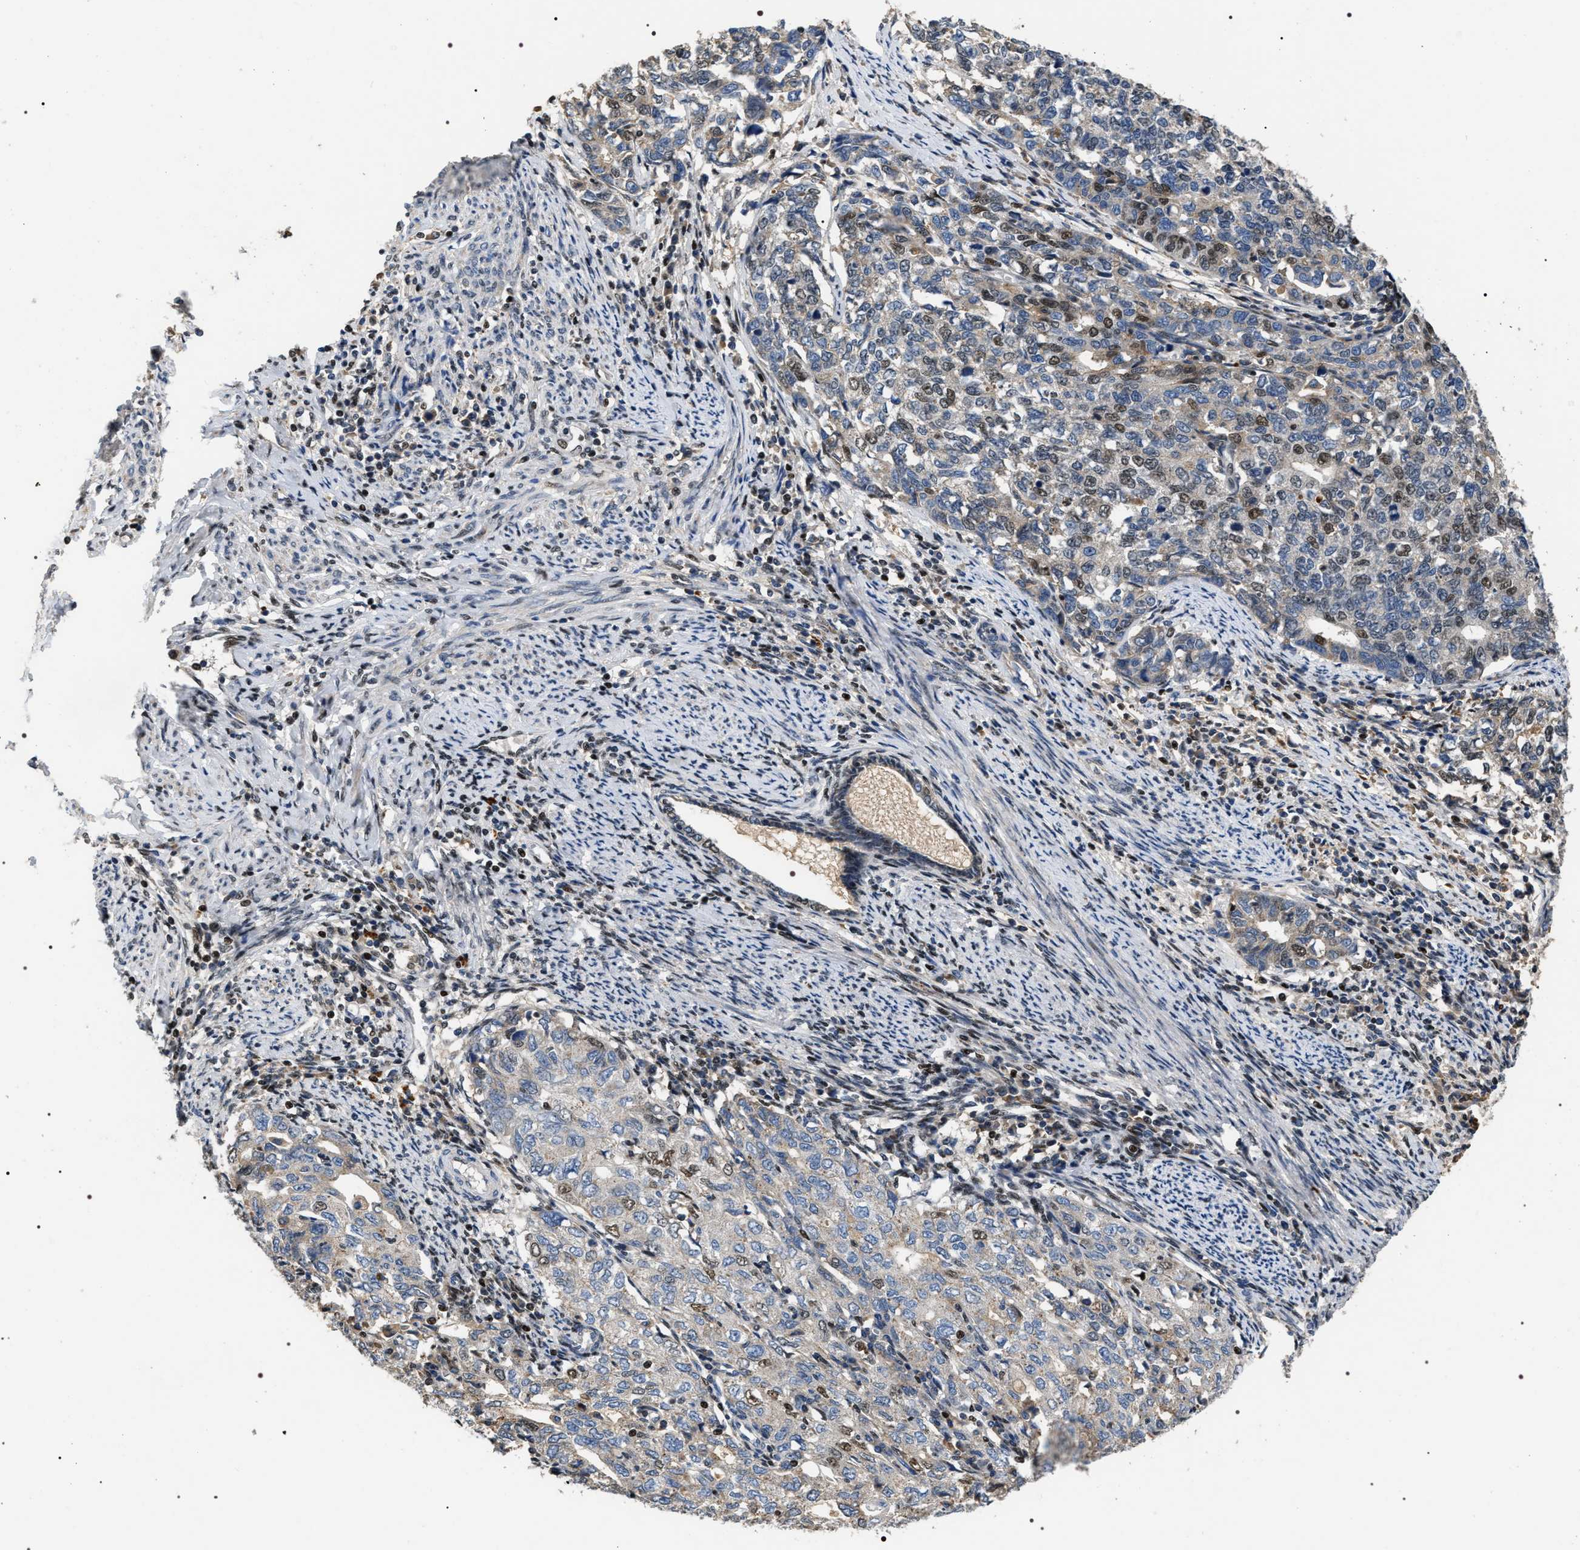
{"staining": {"intensity": "moderate", "quantity": "25%-75%", "location": "nuclear"}, "tissue": "cervical cancer", "cell_type": "Tumor cells", "image_type": "cancer", "snomed": [{"axis": "morphology", "description": "Squamous cell carcinoma, NOS"}, {"axis": "topography", "description": "Cervix"}], "caption": "The photomicrograph exhibits a brown stain indicating the presence of a protein in the nuclear of tumor cells in cervical cancer. (brown staining indicates protein expression, while blue staining denotes nuclei).", "gene": "C7orf25", "patient": {"sex": "female", "age": 63}}